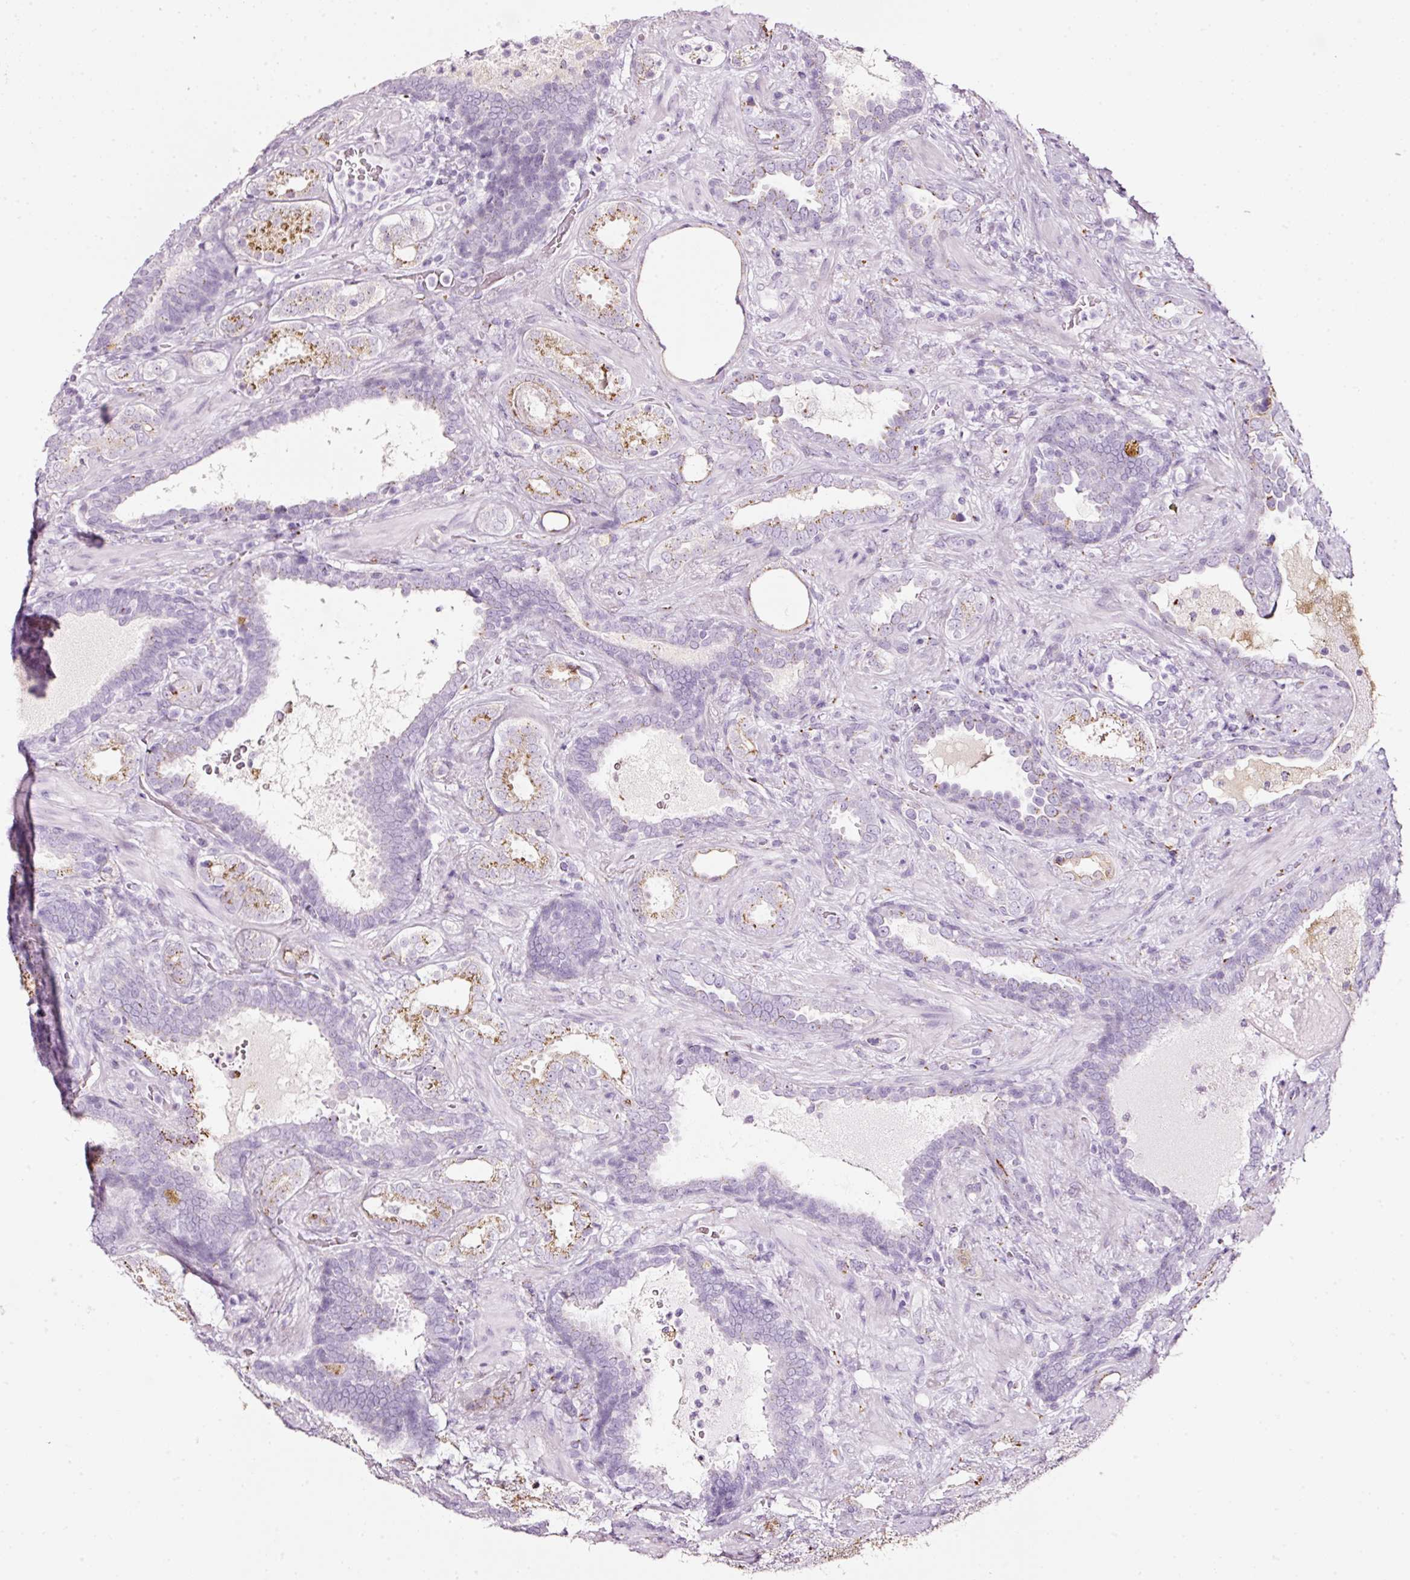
{"staining": {"intensity": "strong", "quantity": ">75%", "location": "cytoplasmic/membranous"}, "tissue": "prostate cancer", "cell_type": "Tumor cells", "image_type": "cancer", "snomed": [{"axis": "morphology", "description": "Adenocarcinoma, High grade"}, {"axis": "topography", "description": "Prostate"}], "caption": "Immunohistochemical staining of human prostate cancer displays strong cytoplasmic/membranous protein positivity in approximately >75% of tumor cells.", "gene": "SDF4", "patient": {"sex": "male", "age": 65}}